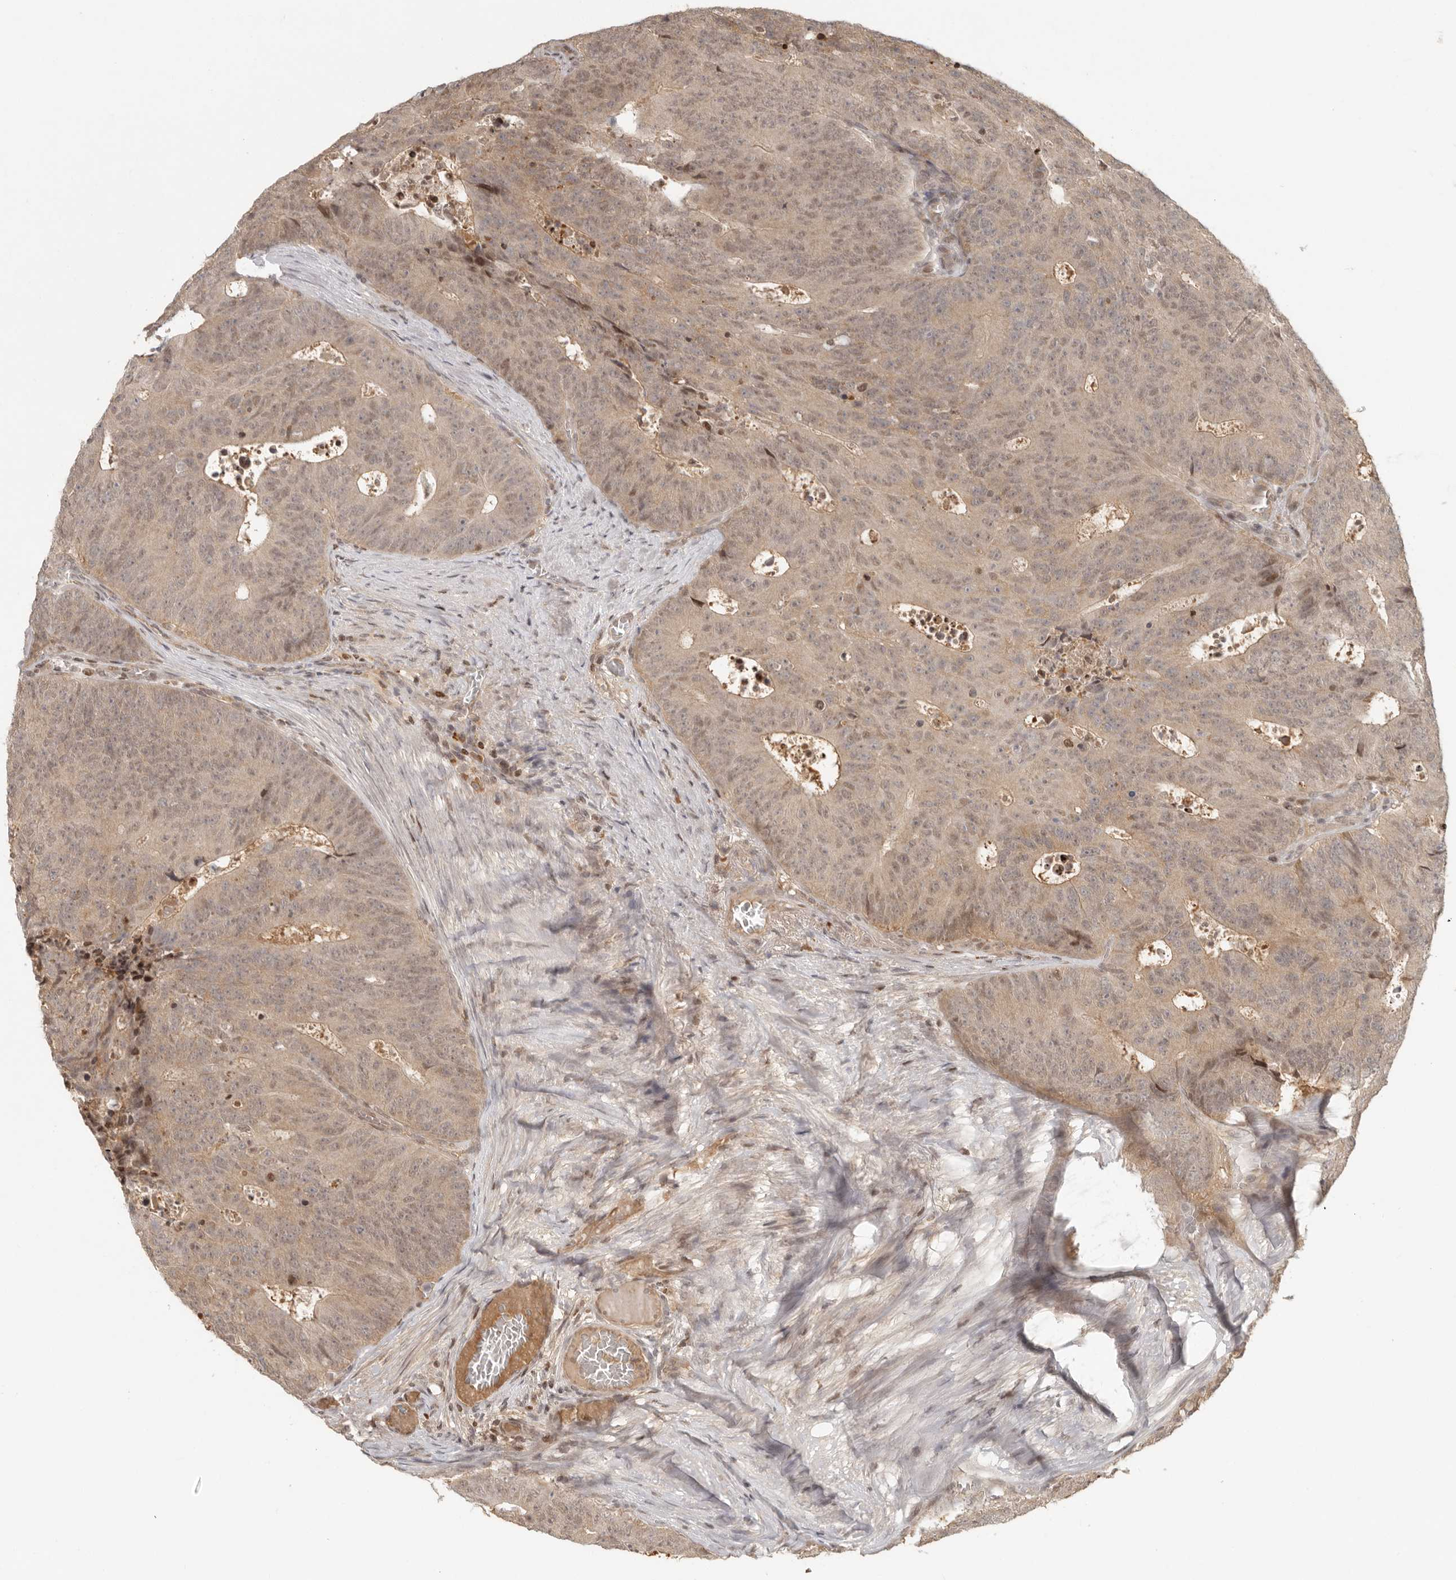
{"staining": {"intensity": "moderate", "quantity": ">75%", "location": "cytoplasmic/membranous,nuclear"}, "tissue": "colorectal cancer", "cell_type": "Tumor cells", "image_type": "cancer", "snomed": [{"axis": "morphology", "description": "Adenocarcinoma, NOS"}, {"axis": "topography", "description": "Colon"}], "caption": "An immunohistochemistry histopathology image of tumor tissue is shown. Protein staining in brown labels moderate cytoplasmic/membranous and nuclear positivity in adenocarcinoma (colorectal) within tumor cells. The protein of interest is shown in brown color, while the nuclei are stained blue.", "gene": "PSMA5", "patient": {"sex": "male", "age": 87}}